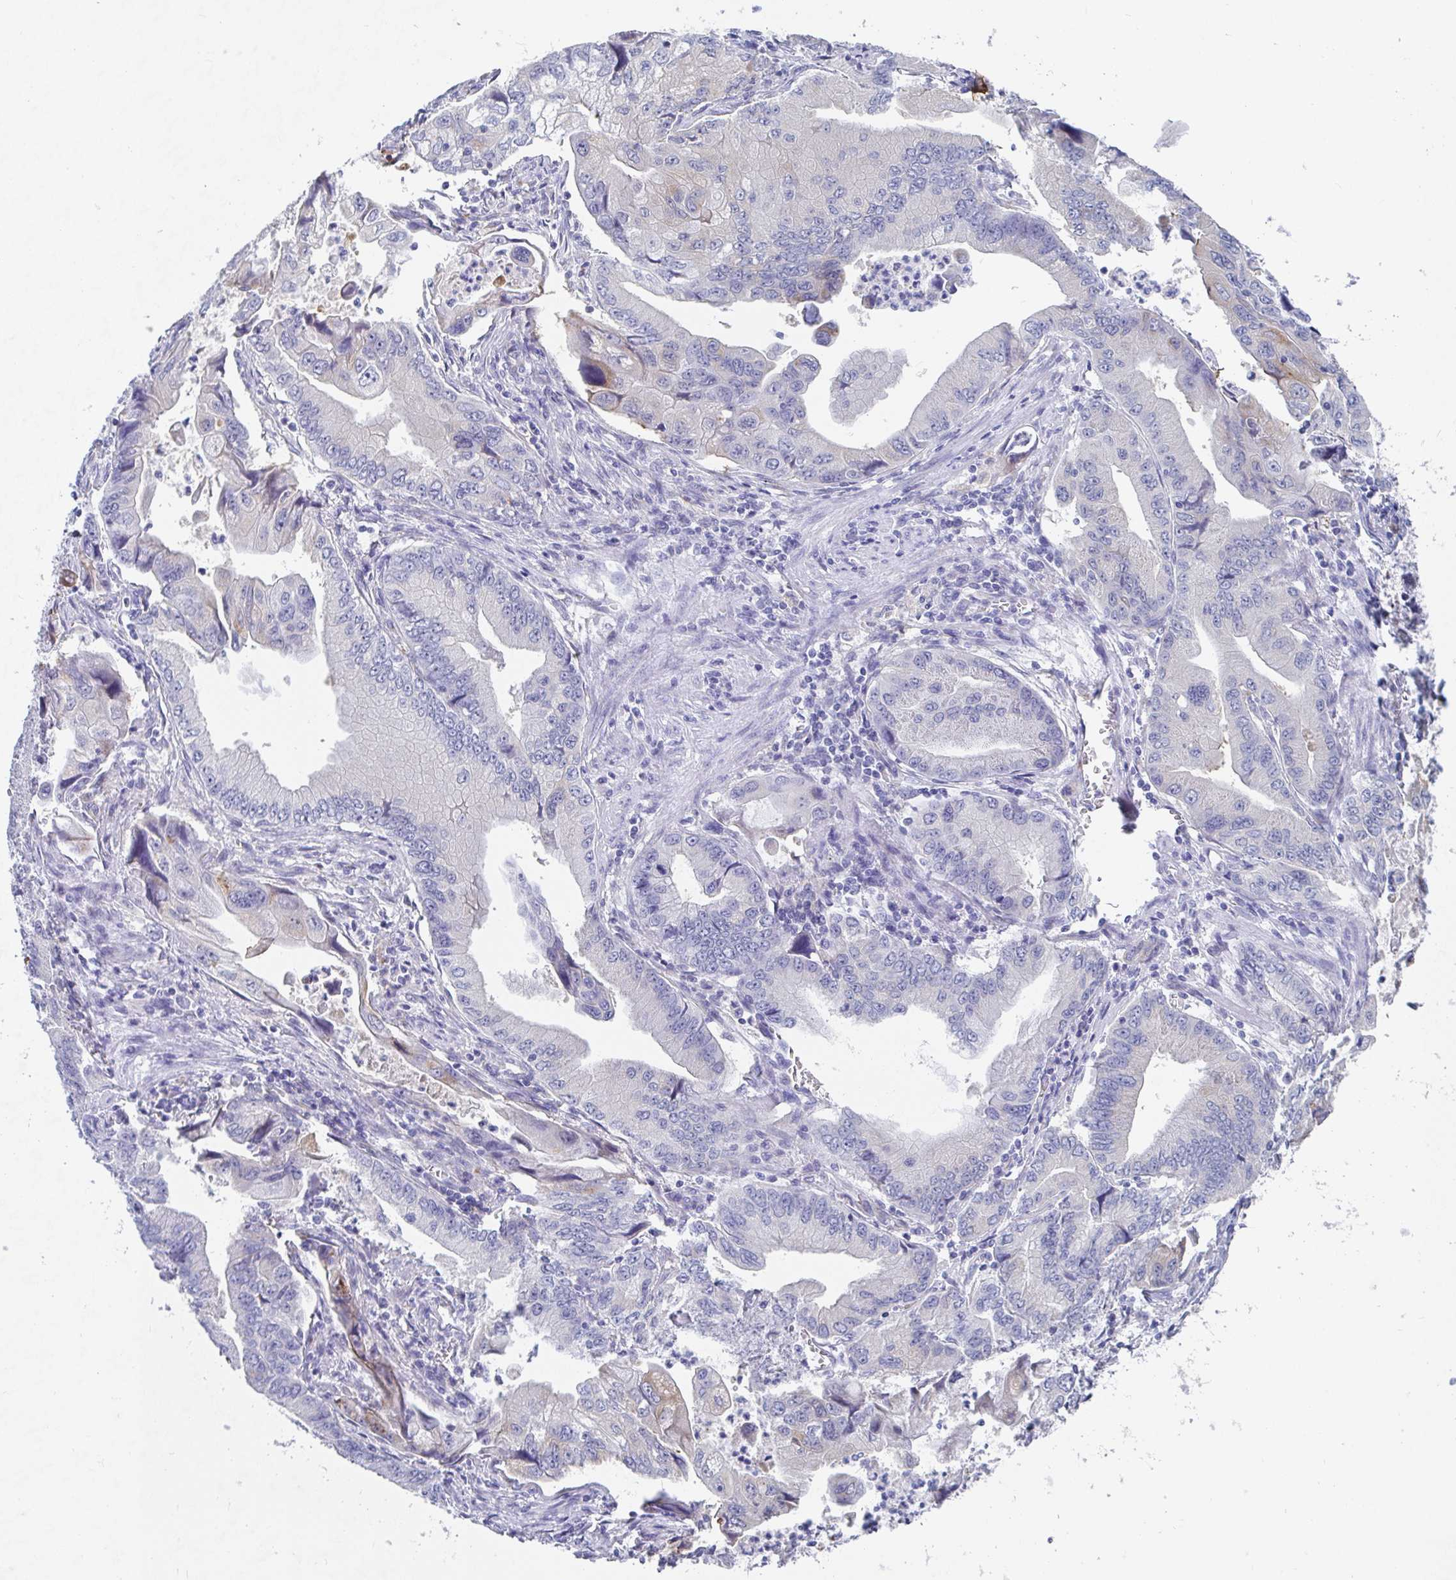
{"staining": {"intensity": "negative", "quantity": "none", "location": "none"}, "tissue": "stomach cancer", "cell_type": "Tumor cells", "image_type": "cancer", "snomed": [{"axis": "morphology", "description": "Adenocarcinoma, NOS"}, {"axis": "topography", "description": "Pancreas"}, {"axis": "topography", "description": "Stomach, upper"}], "caption": "DAB (3,3'-diaminobenzidine) immunohistochemical staining of stomach adenocarcinoma exhibits no significant staining in tumor cells.", "gene": "TAS2R39", "patient": {"sex": "male", "age": 77}}